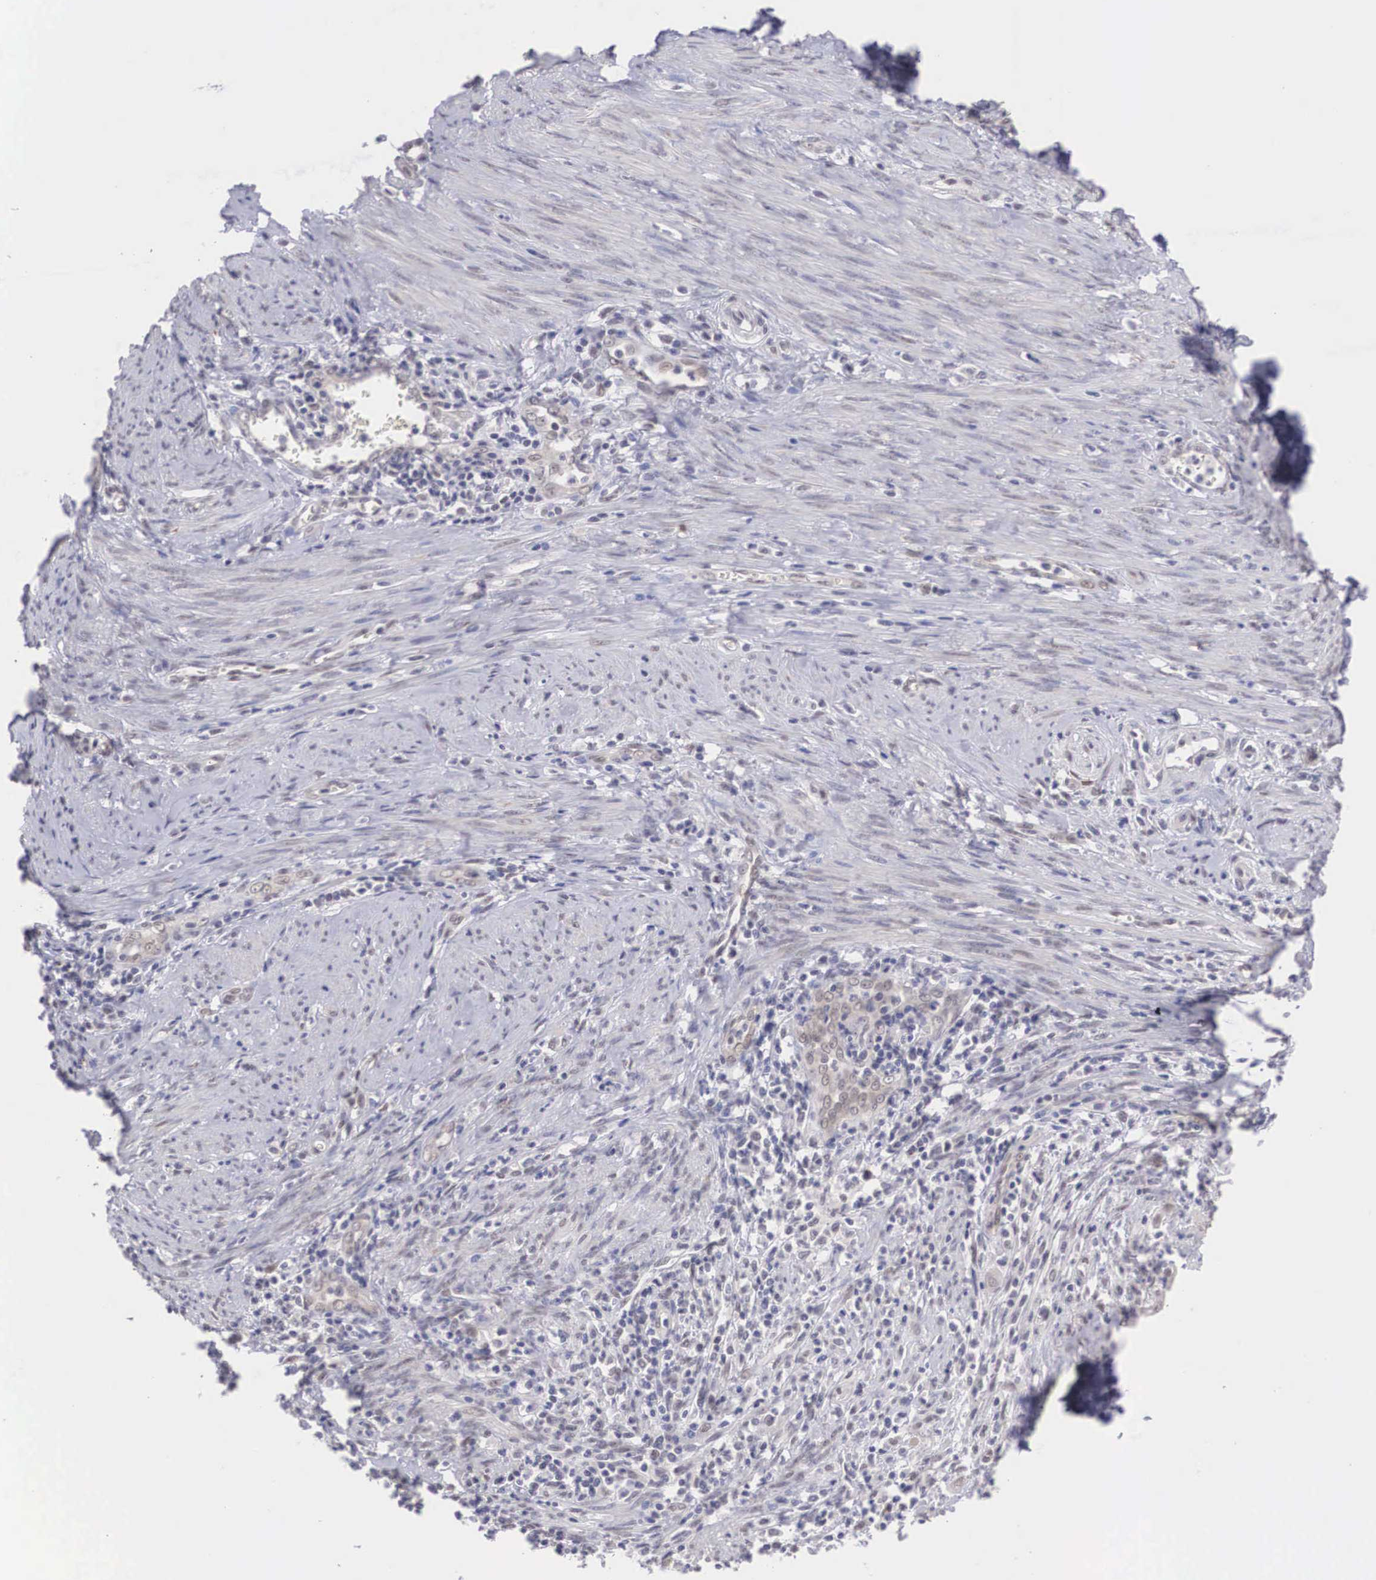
{"staining": {"intensity": "weak", "quantity": "25%-75%", "location": "cytoplasmic/membranous,nuclear"}, "tissue": "cervical cancer", "cell_type": "Tumor cells", "image_type": "cancer", "snomed": [{"axis": "morphology", "description": "Normal tissue, NOS"}, {"axis": "morphology", "description": "Adenocarcinoma, NOS"}, {"axis": "topography", "description": "Cervix"}], "caption": "Adenocarcinoma (cervical) stained for a protein (brown) shows weak cytoplasmic/membranous and nuclear positive positivity in about 25%-75% of tumor cells.", "gene": "NINL", "patient": {"sex": "female", "age": 34}}